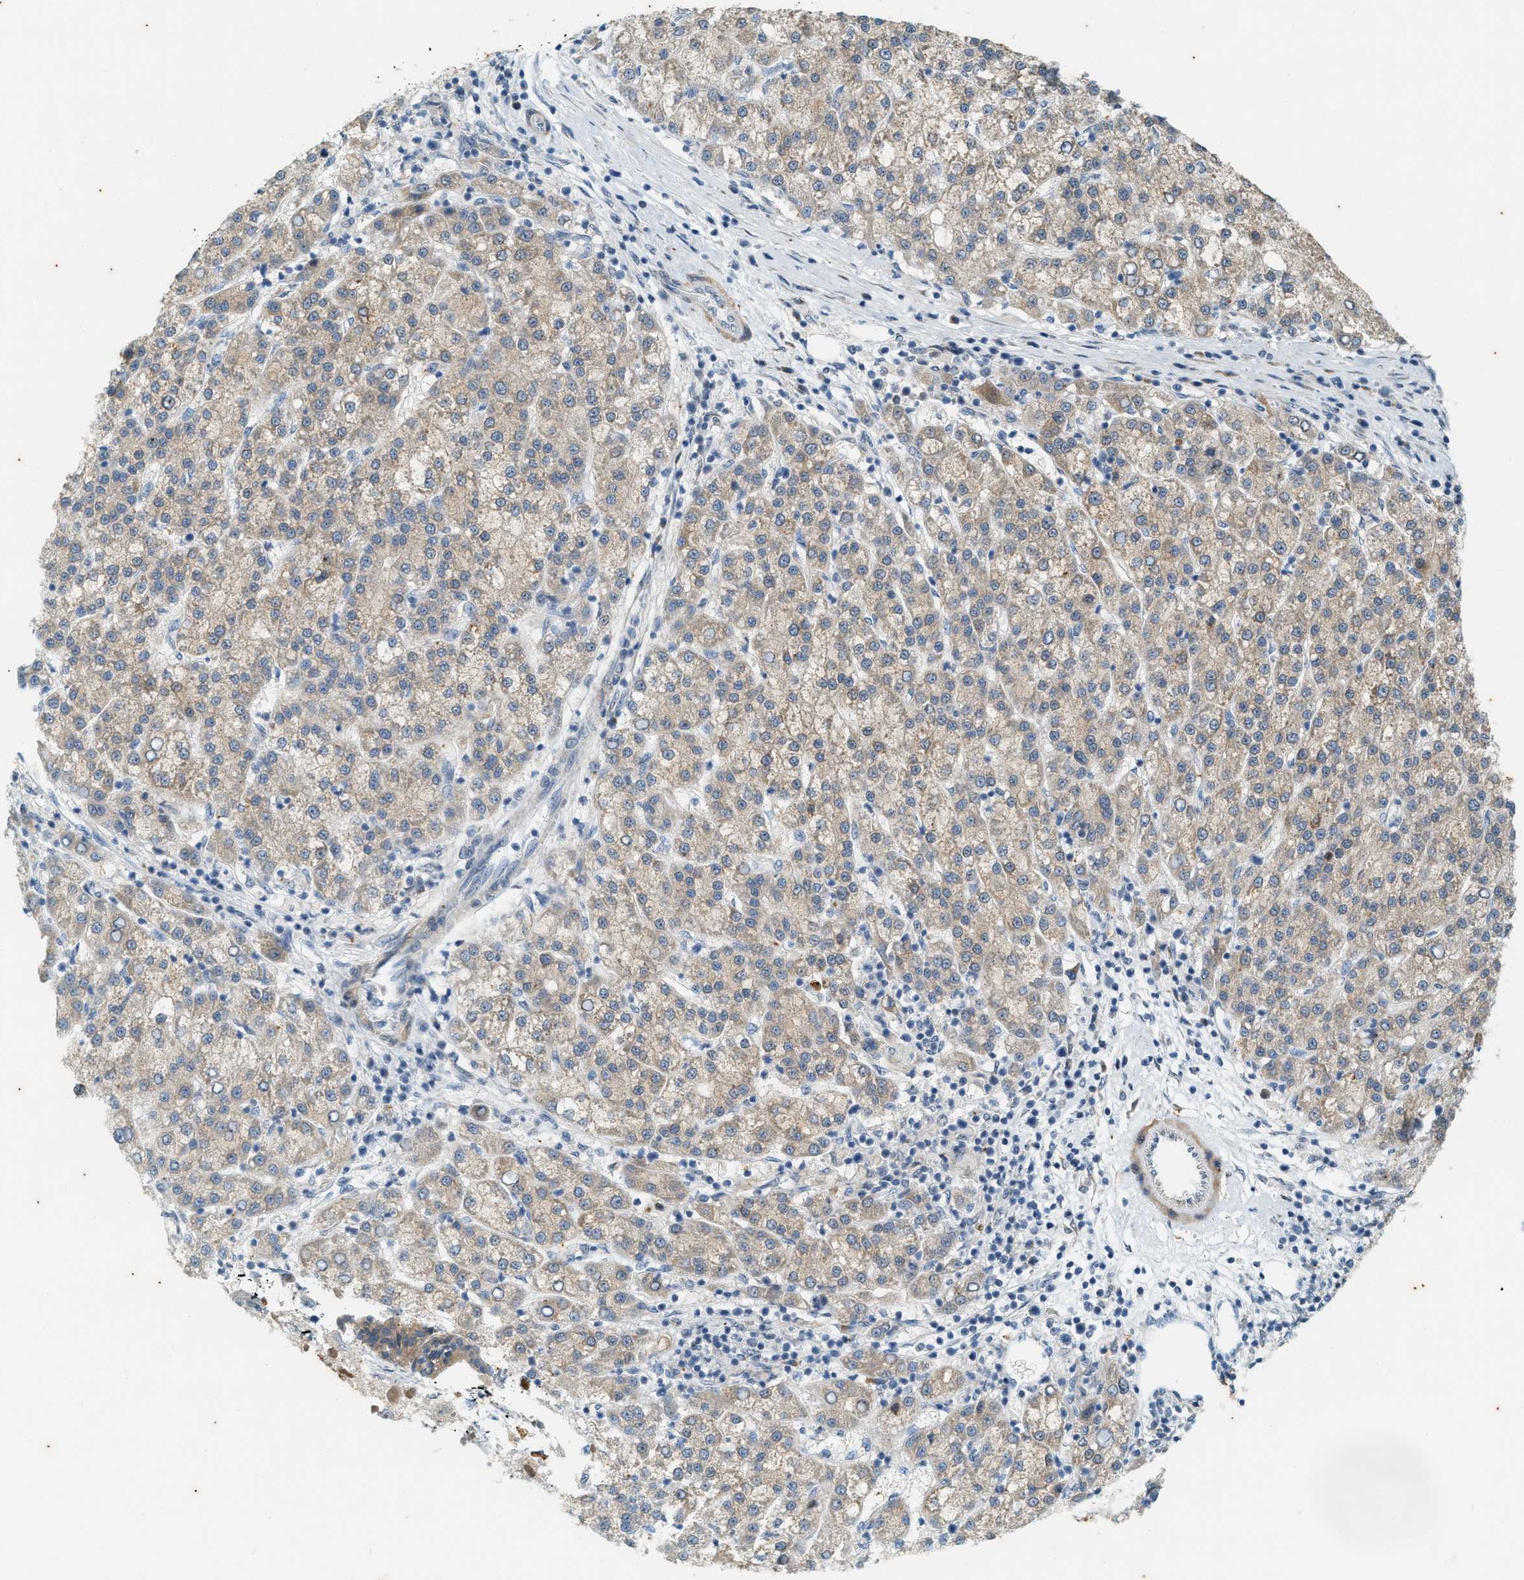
{"staining": {"intensity": "weak", "quantity": ">75%", "location": "cytoplasmic/membranous"}, "tissue": "liver cancer", "cell_type": "Tumor cells", "image_type": "cancer", "snomed": [{"axis": "morphology", "description": "Carcinoma, Hepatocellular, NOS"}, {"axis": "topography", "description": "Liver"}], "caption": "High-magnification brightfield microscopy of liver cancer stained with DAB (brown) and counterstained with hematoxylin (blue). tumor cells exhibit weak cytoplasmic/membranous staining is appreciated in approximately>75% of cells.", "gene": "CHPF2", "patient": {"sex": "female", "age": 58}}